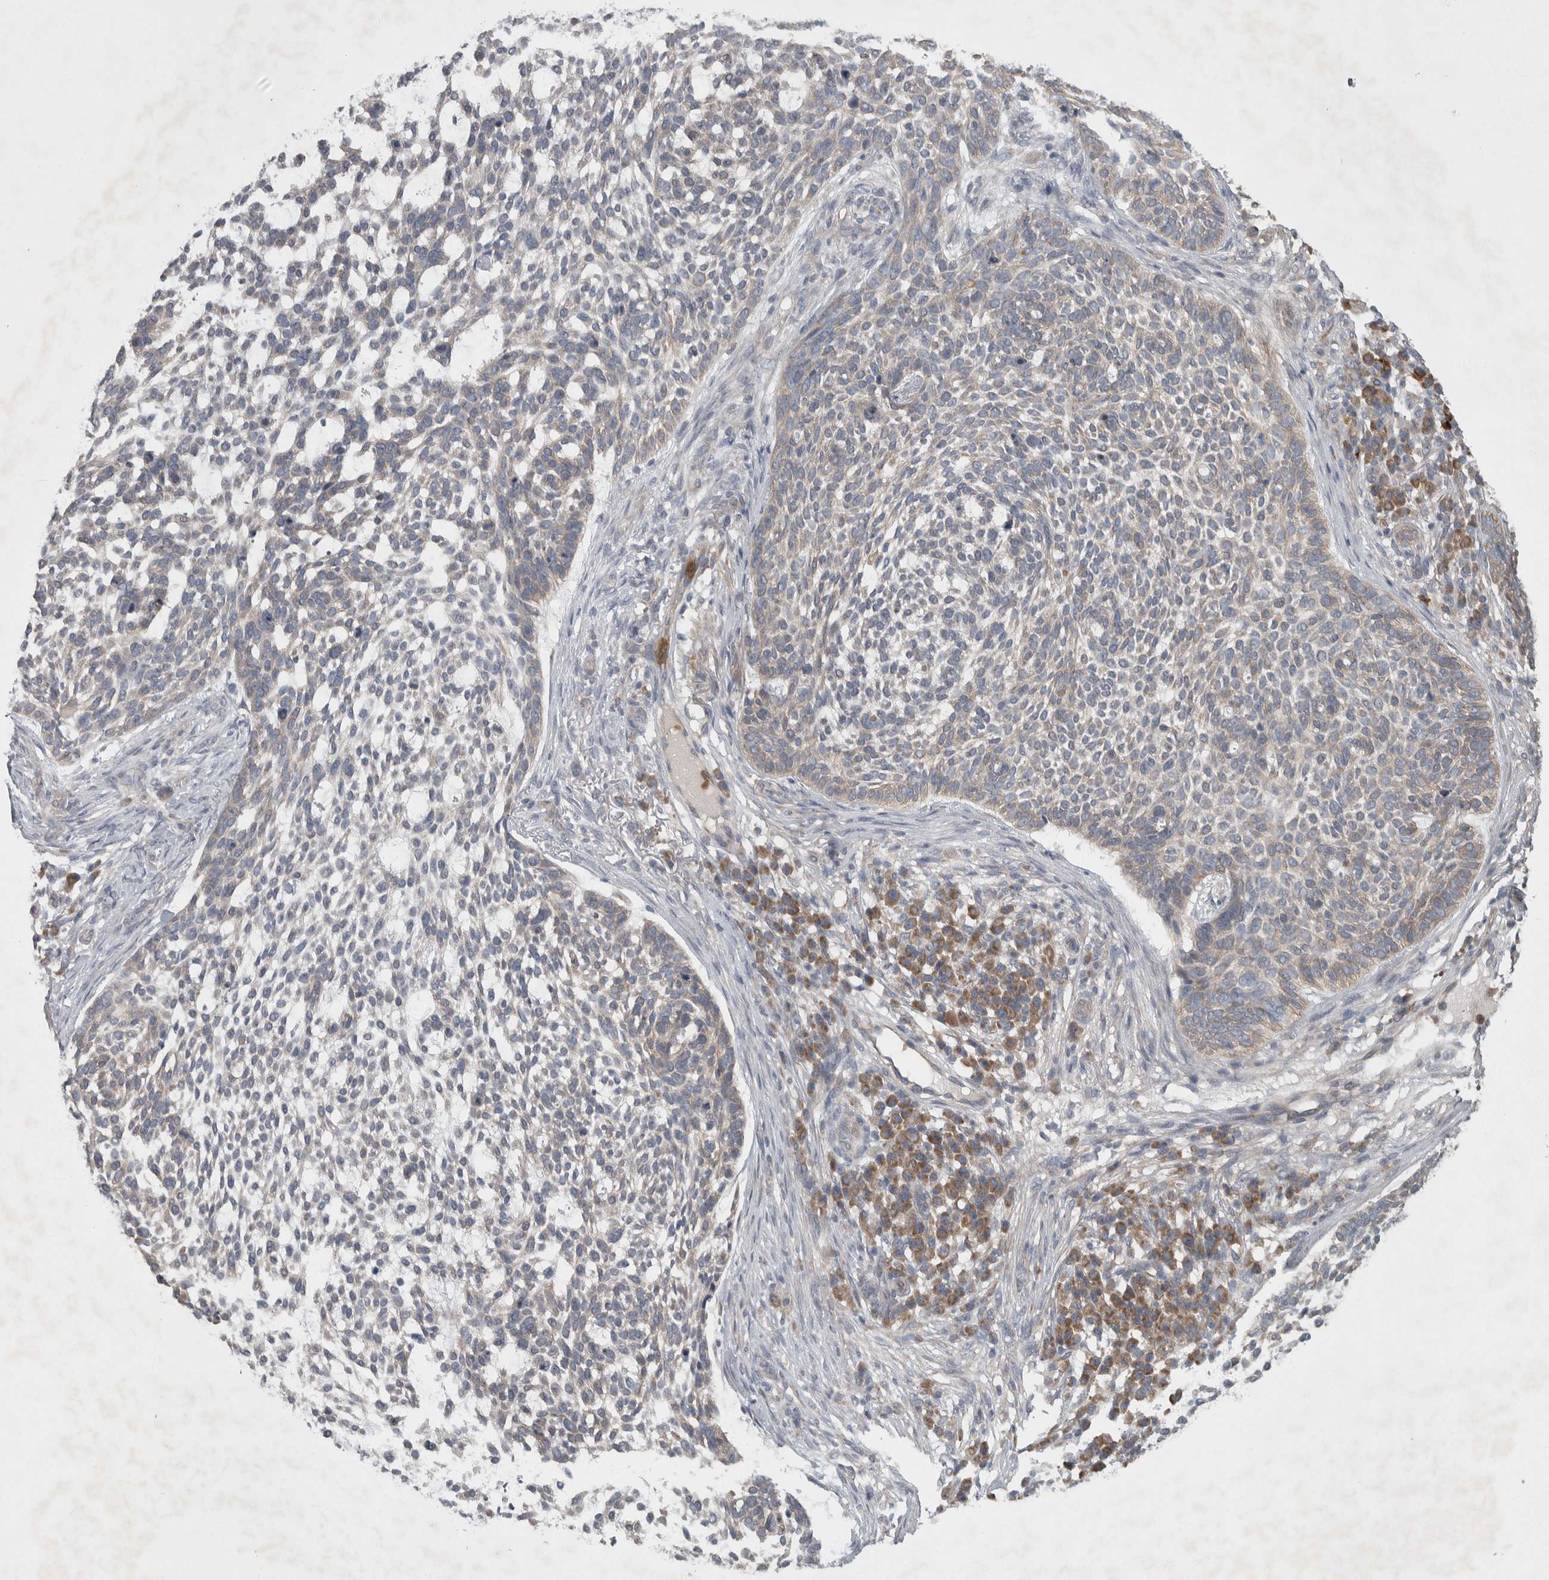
{"staining": {"intensity": "weak", "quantity": "<25%", "location": "cytoplasmic/membranous"}, "tissue": "skin cancer", "cell_type": "Tumor cells", "image_type": "cancer", "snomed": [{"axis": "morphology", "description": "Basal cell carcinoma"}, {"axis": "topography", "description": "Skin"}], "caption": "Immunohistochemistry of skin cancer (basal cell carcinoma) displays no expression in tumor cells. (Brightfield microscopy of DAB (3,3'-diaminobenzidine) IHC at high magnification).", "gene": "SRP68", "patient": {"sex": "female", "age": 64}}